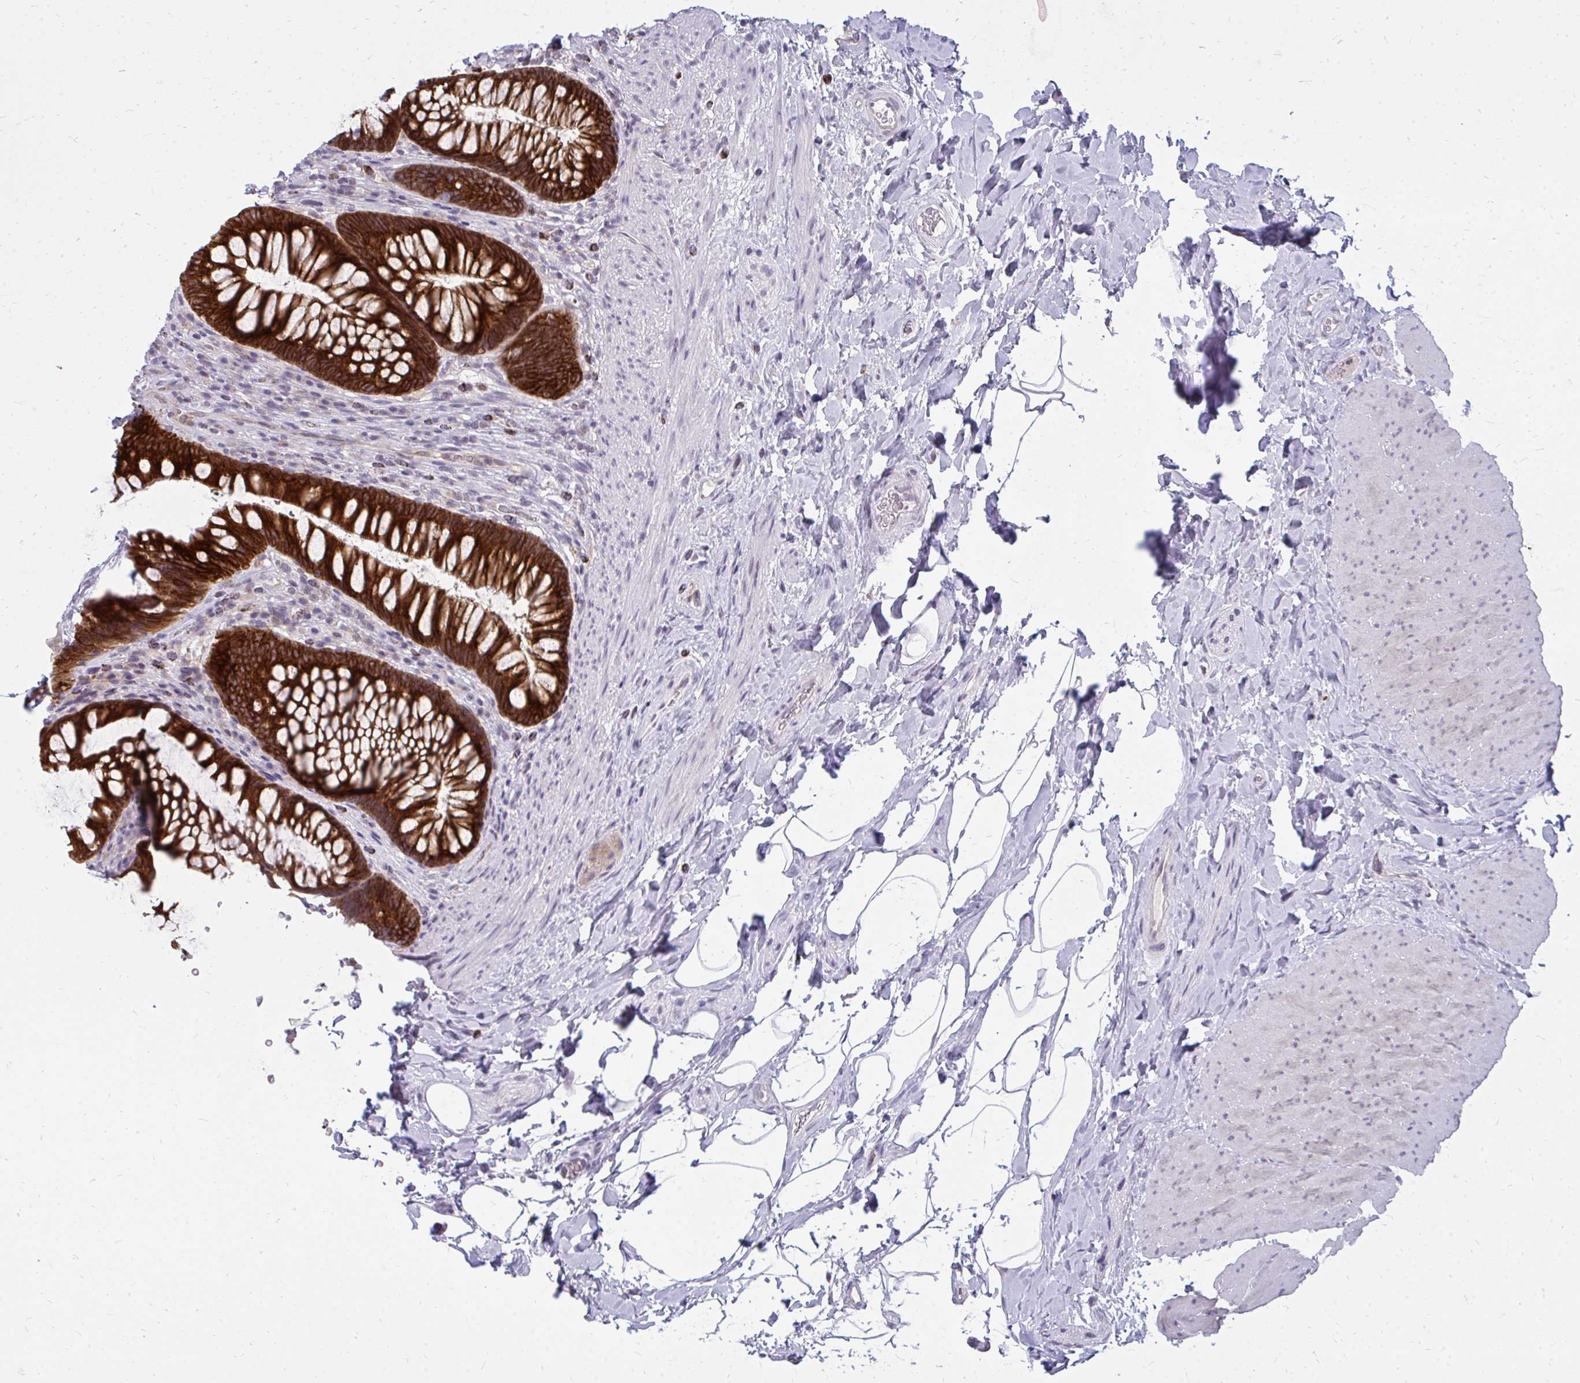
{"staining": {"intensity": "strong", "quantity": ">75%", "location": "cytoplasmic/membranous"}, "tissue": "rectum", "cell_type": "Glandular cells", "image_type": "normal", "snomed": [{"axis": "morphology", "description": "Normal tissue, NOS"}, {"axis": "topography", "description": "Rectum"}], "caption": "Immunohistochemistry (IHC) image of normal rectum: human rectum stained using IHC exhibits high levels of strong protein expression localized specifically in the cytoplasmic/membranous of glandular cells, appearing as a cytoplasmic/membranous brown color.", "gene": "ACSL5", "patient": {"sex": "male", "age": 53}}